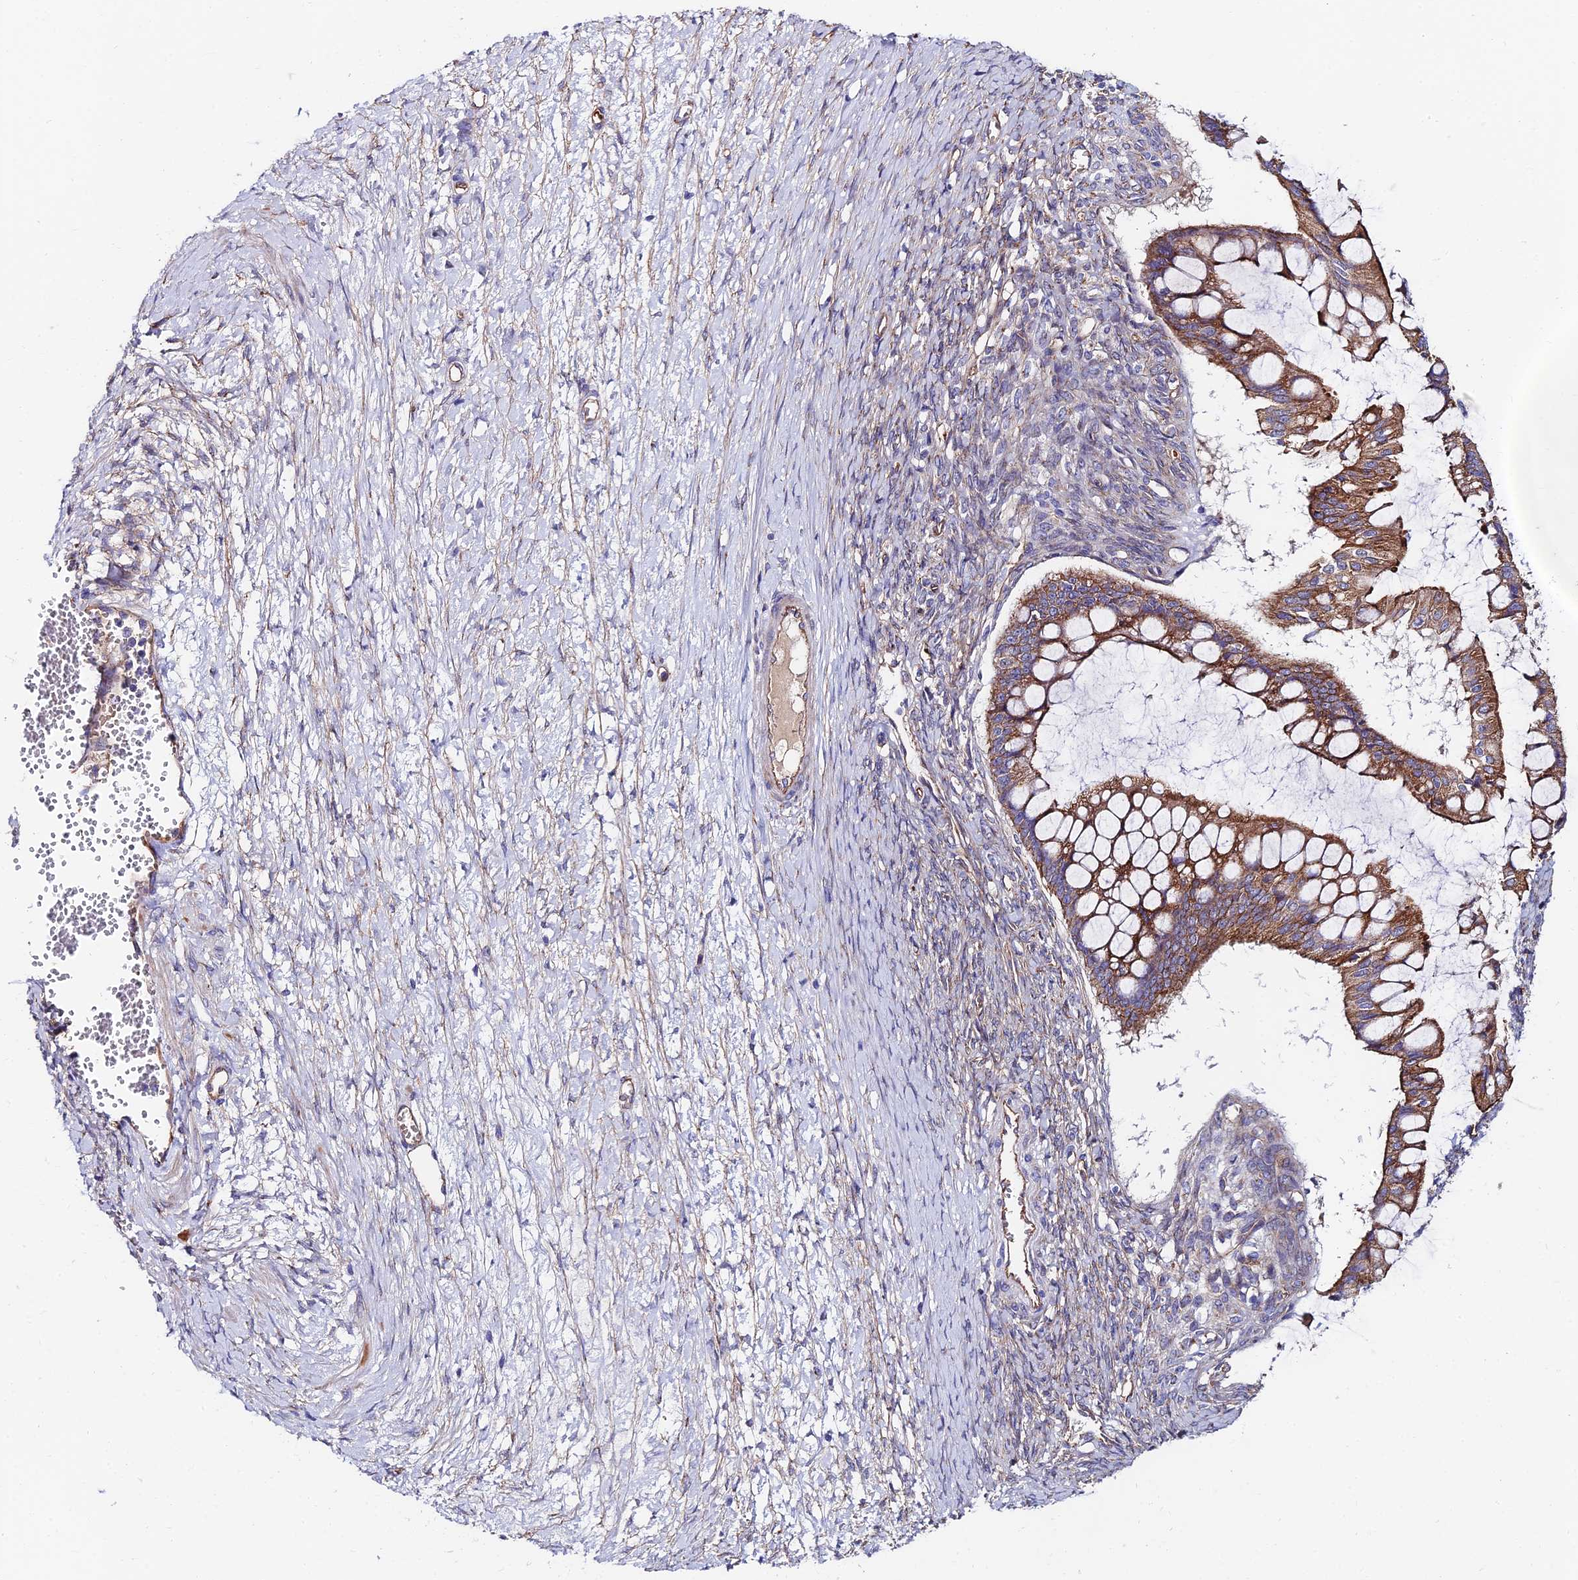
{"staining": {"intensity": "moderate", "quantity": ">75%", "location": "cytoplasmic/membranous"}, "tissue": "ovarian cancer", "cell_type": "Tumor cells", "image_type": "cancer", "snomed": [{"axis": "morphology", "description": "Cystadenocarcinoma, mucinous, NOS"}, {"axis": "topography", "description": "Ovary"}], "caption": "A histopathology image of human ovarian mucinous cystadenocarcinoma stained for a protein exhibits moderate cytoplasmic/membranous brown staining in tumor cells.", "gene": "ADGRF3", "patient": {"sex": "female", "age": 73}}